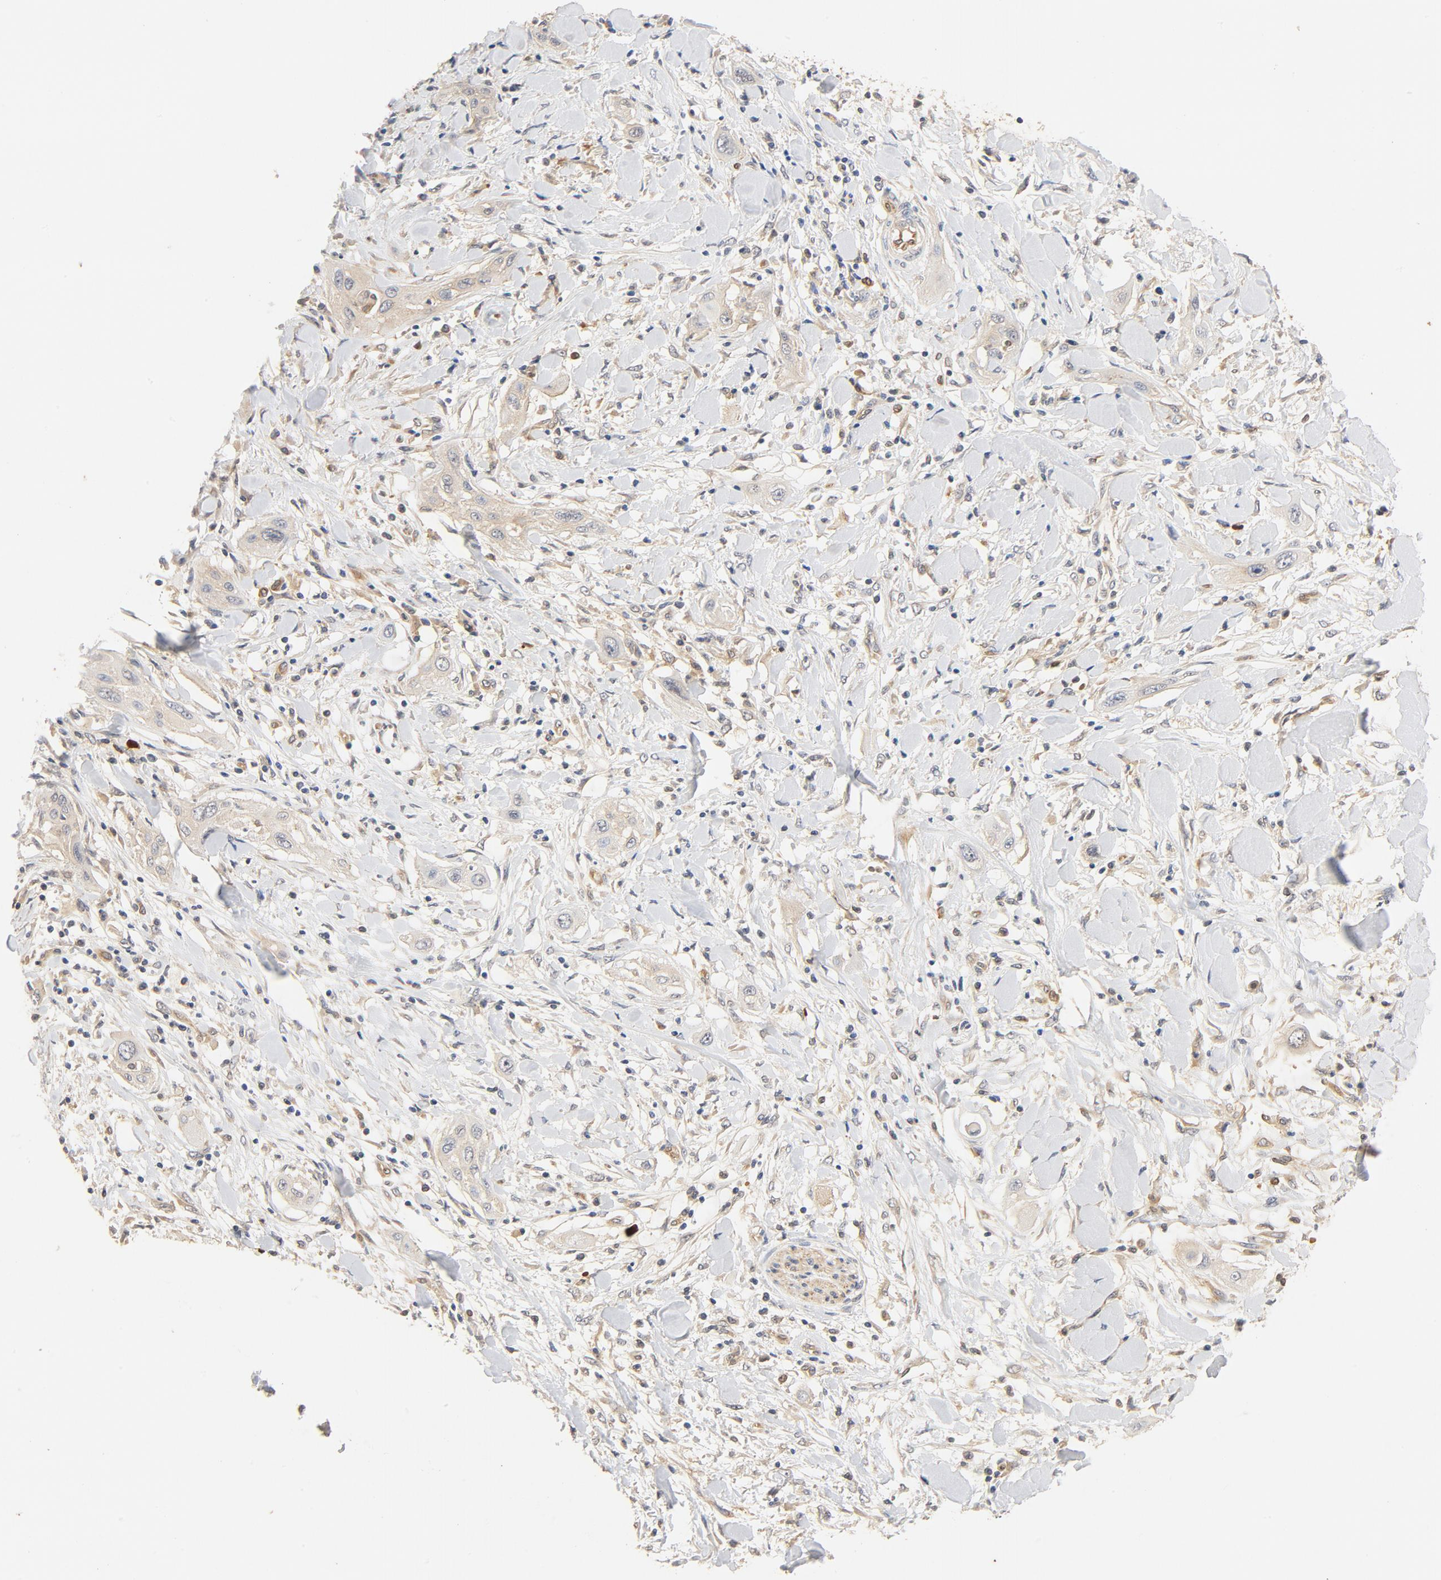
{"staining": {"intensity": "weak", "quantity": "25%-75%", "location": "cytoplasmic/membranous"}, "tissue": "lung cancer", "cell_type": "Tumor cells", "image_type": "cancer", "snomed": [{"axis": "morphology", "description": "Squamous cell carcinoma, NOS"}, {"axis": "topography", "description": "Lung"}], "caption": "Protein expression analysis of human lung squamous cell carcinoma reveals weak cytoplasmic/membranous expression in about 25%-75% of tumor cells. The staining was performed using DAB to visualize the protein expression in brown, while the nuclei were stained in blue with hematoxylin (Magnification: 20x).", "gene": "UBE2J1", "patient": {"sex": "female", "age": 47}}